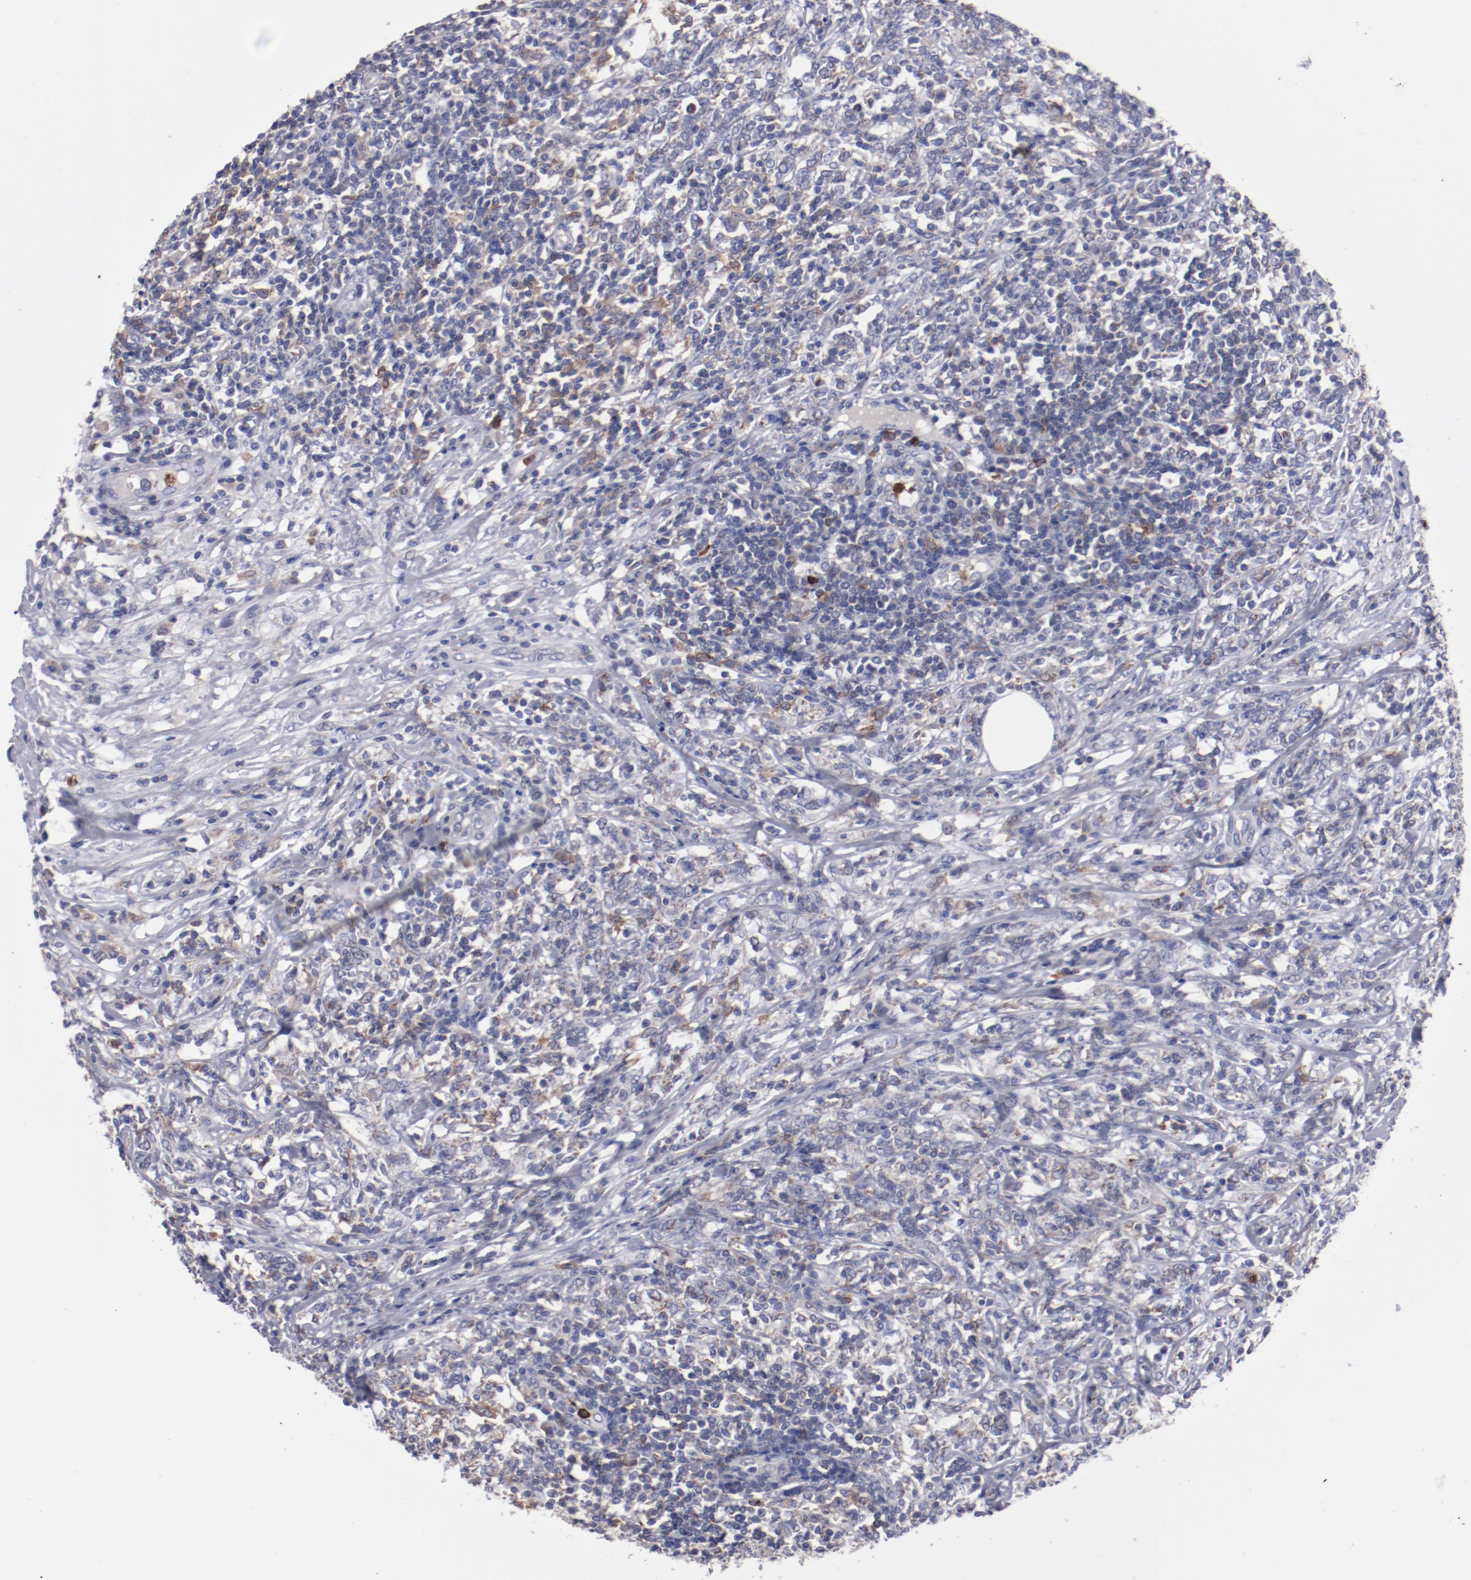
{"staining": {"intensity": "moderate", "quantity": "<25%", "location": "cytoplasmic/membranous"}, "tissue": "lymphoma", "cell_type": "Tumor cells", "image_type": "cancer", "snomed": [{"axis": "morphology", "description": "Malignant lymphoma, non-Hodgkin's type, High grade"}, {"axis": "topography", "description": "Lymph node"}], "caption": "This photomicrograph reveals immunohistochemistry staining of lymphoma, with low moderate cytoplasmic/membranous expression in about <25% of tumor cells.", "gene": "FGR", "patient": {"sex": "female", "age": 84}}